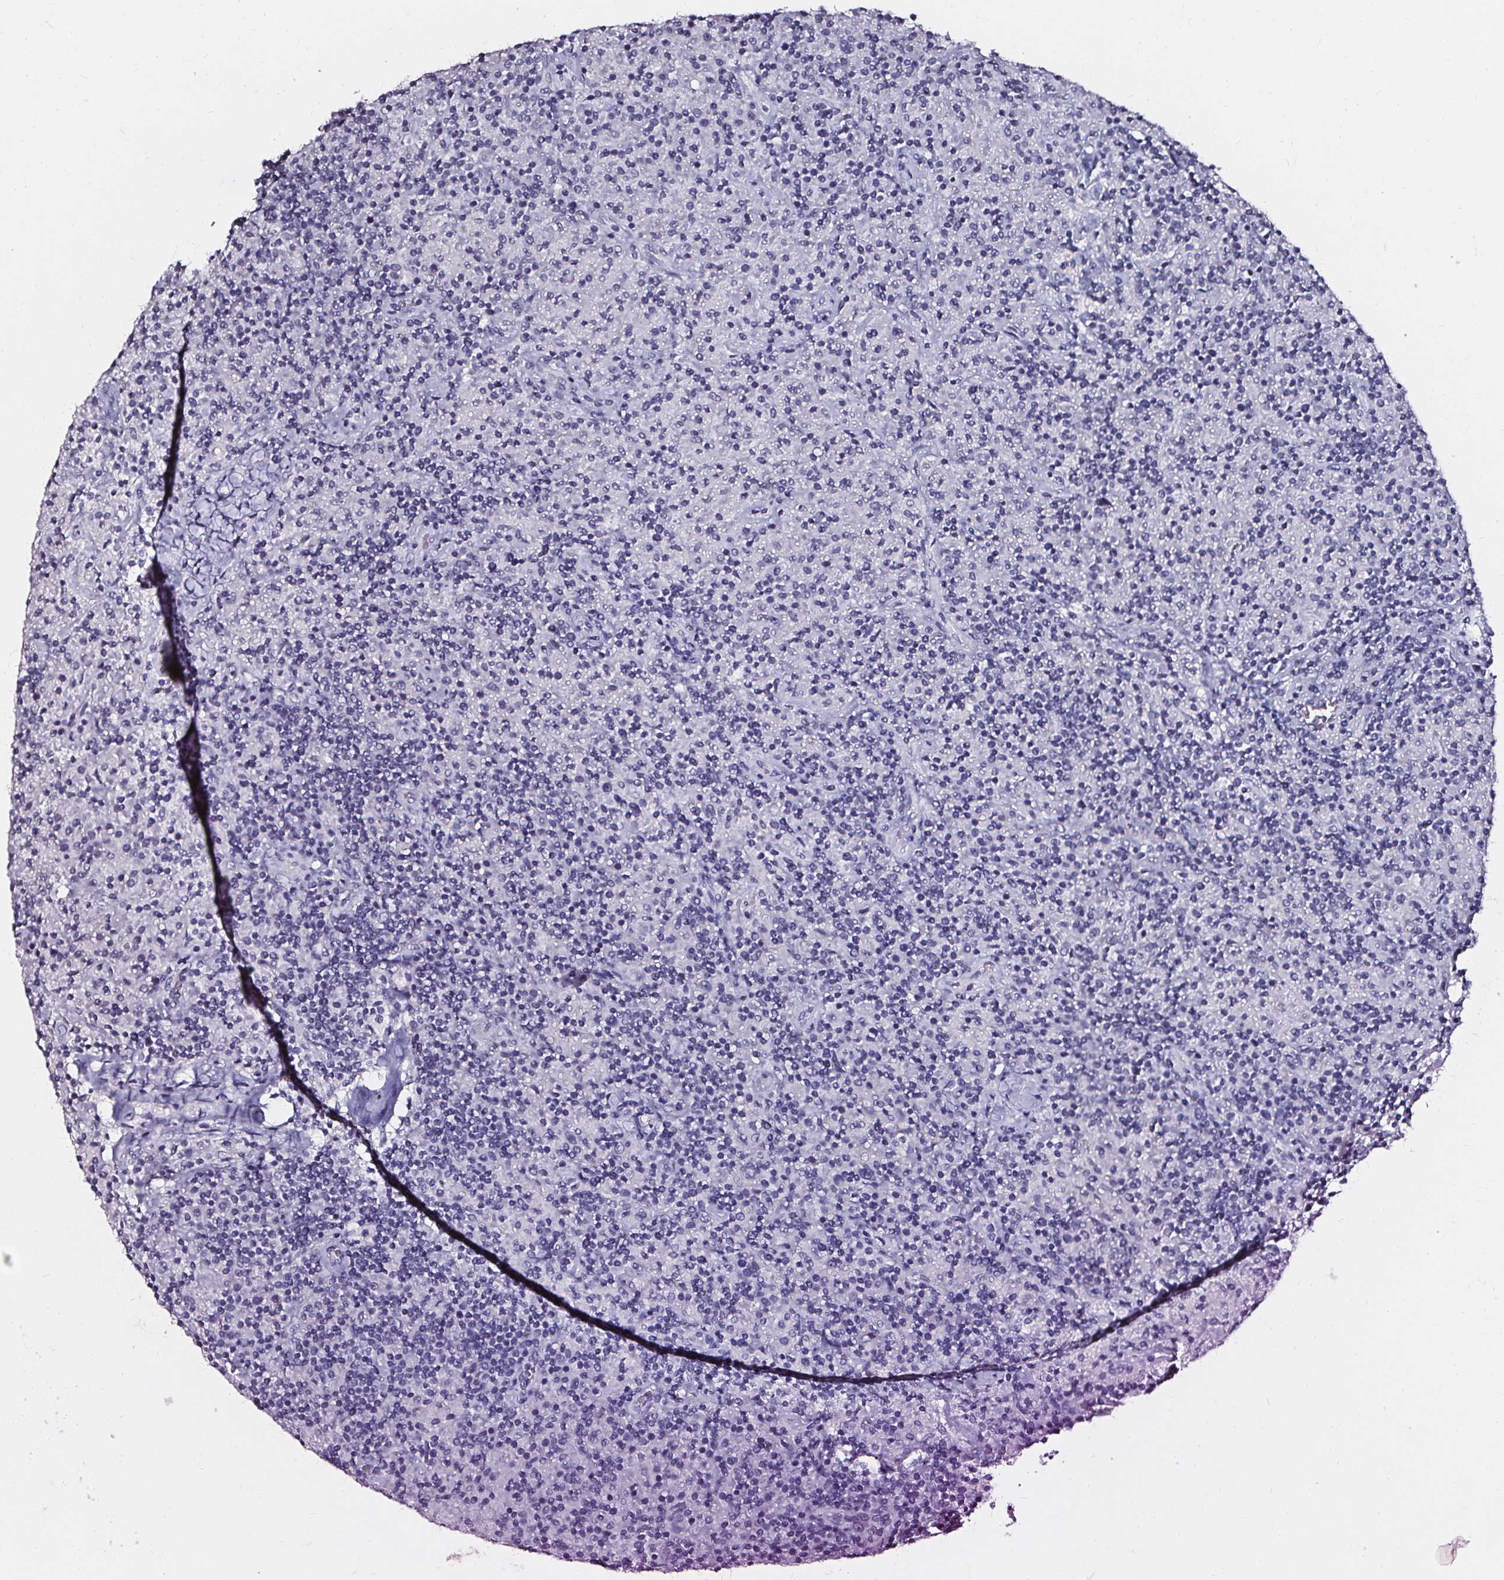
{"staining": {"intensity": "negative", "quantity": "none", "location": "none"}, "tissue": "lymphoma", "cell_type": "Tumor cells", "image_type": "cancer", "snomed": [{"axis": "morphology", "description": "Hodgkin's disease, NOS"}, {"axis": "topography", "description": "Lymph node"}], "caption": "The image shows no significant positivity in tumor cells of lymphoma. (DAB immunohistochemistry (IHC) with hematoxylin counter stain).", "gene": "DEFA5", "patient": {"sex": "male", "age": 70}}